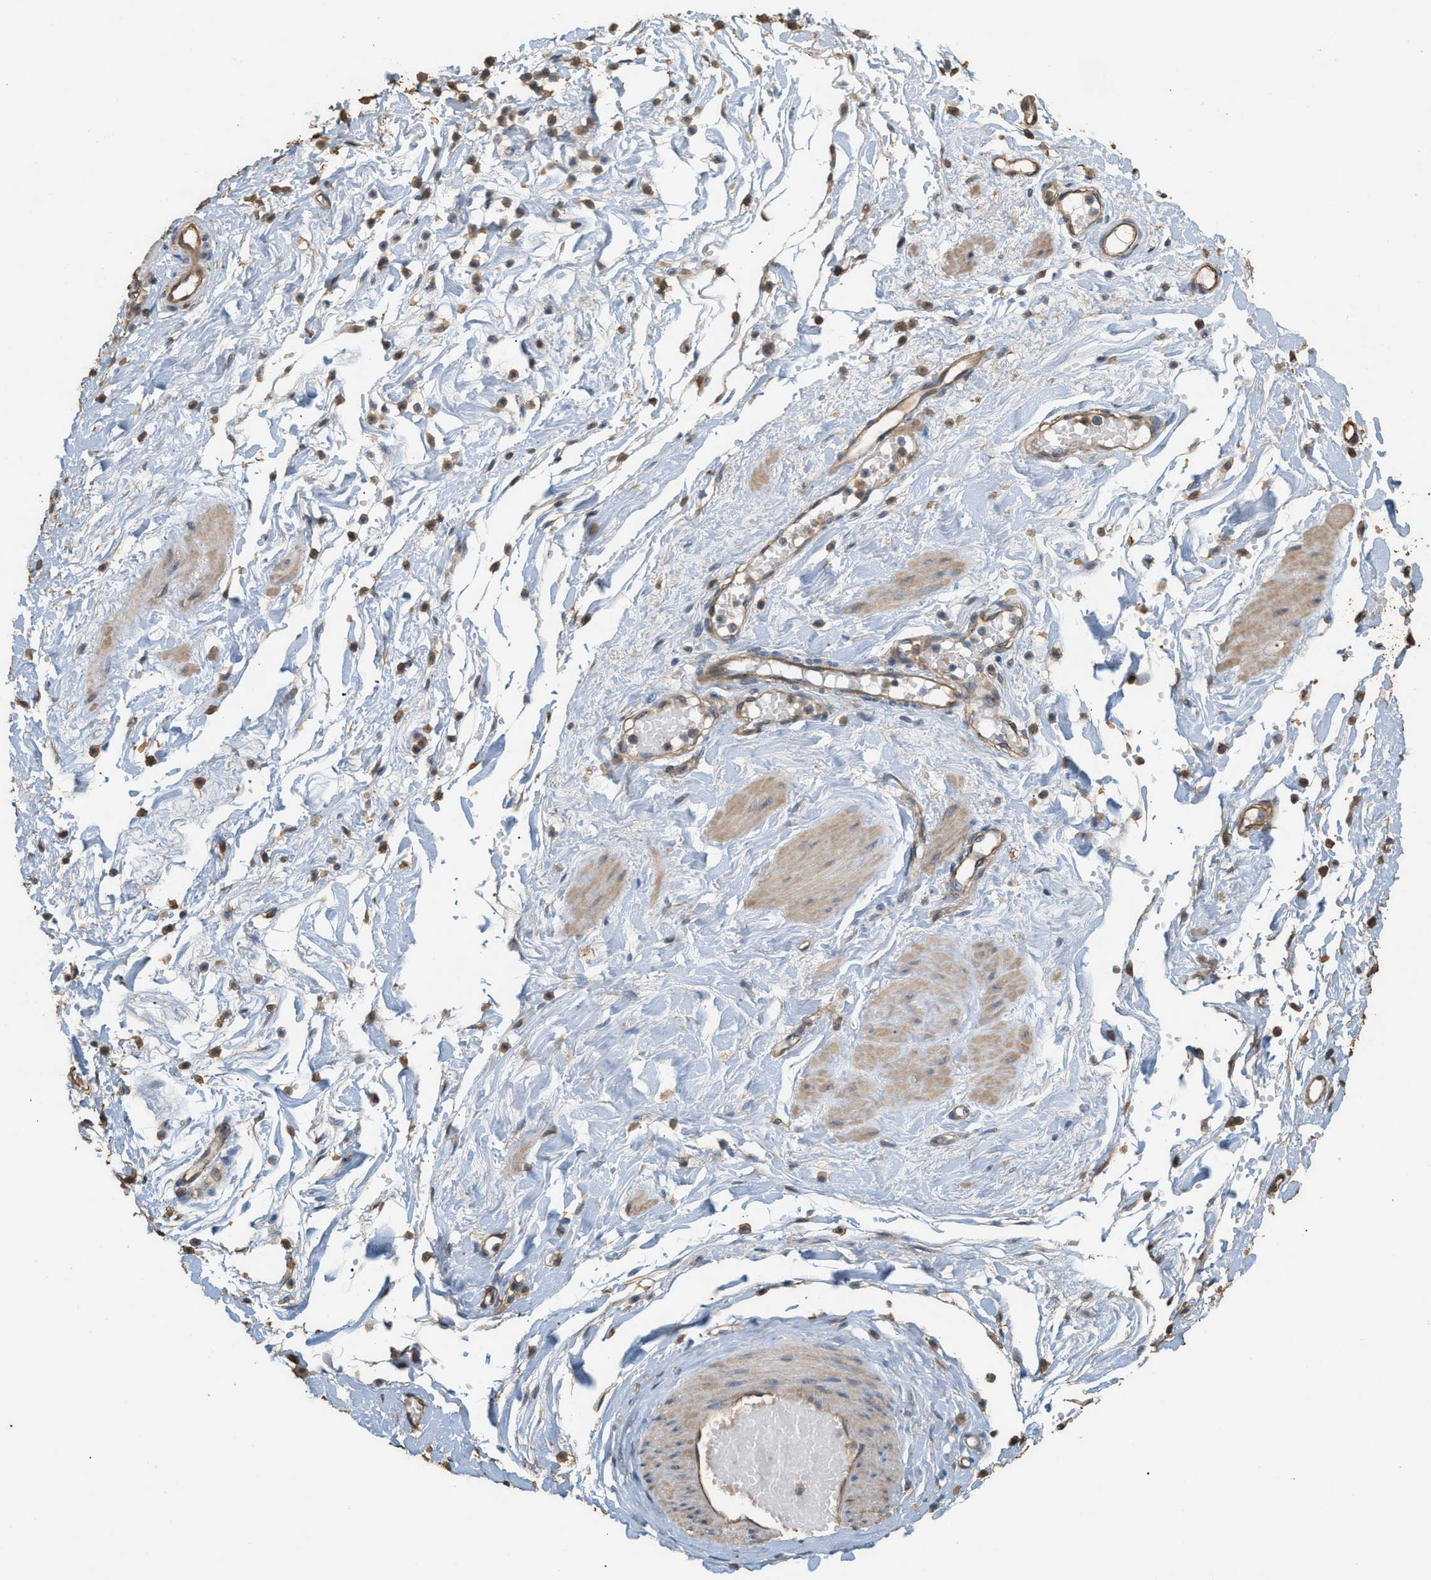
{"staining": {"intensity": "strong", "quantity": ">75%", "location": "cytoplasmic/membranous"}, "tissue": "adipose tissue", "cell_type": "Adipocytes", "image_type": "normal", "snomed": [{"axis": "morphology", "description": "Normal tissue, NOS"}, {"axis": "topography", "description": "Soft tissue"}], "caption": "This histopathology image displays immunohistochemistry (IHC) staining of normal human adipose tissue, with high strong cytoplasmic/membranous expression in about >75% of adipocytes.", "gene": "DCAF7", "patient": {"sex": "male", "age": 72}}